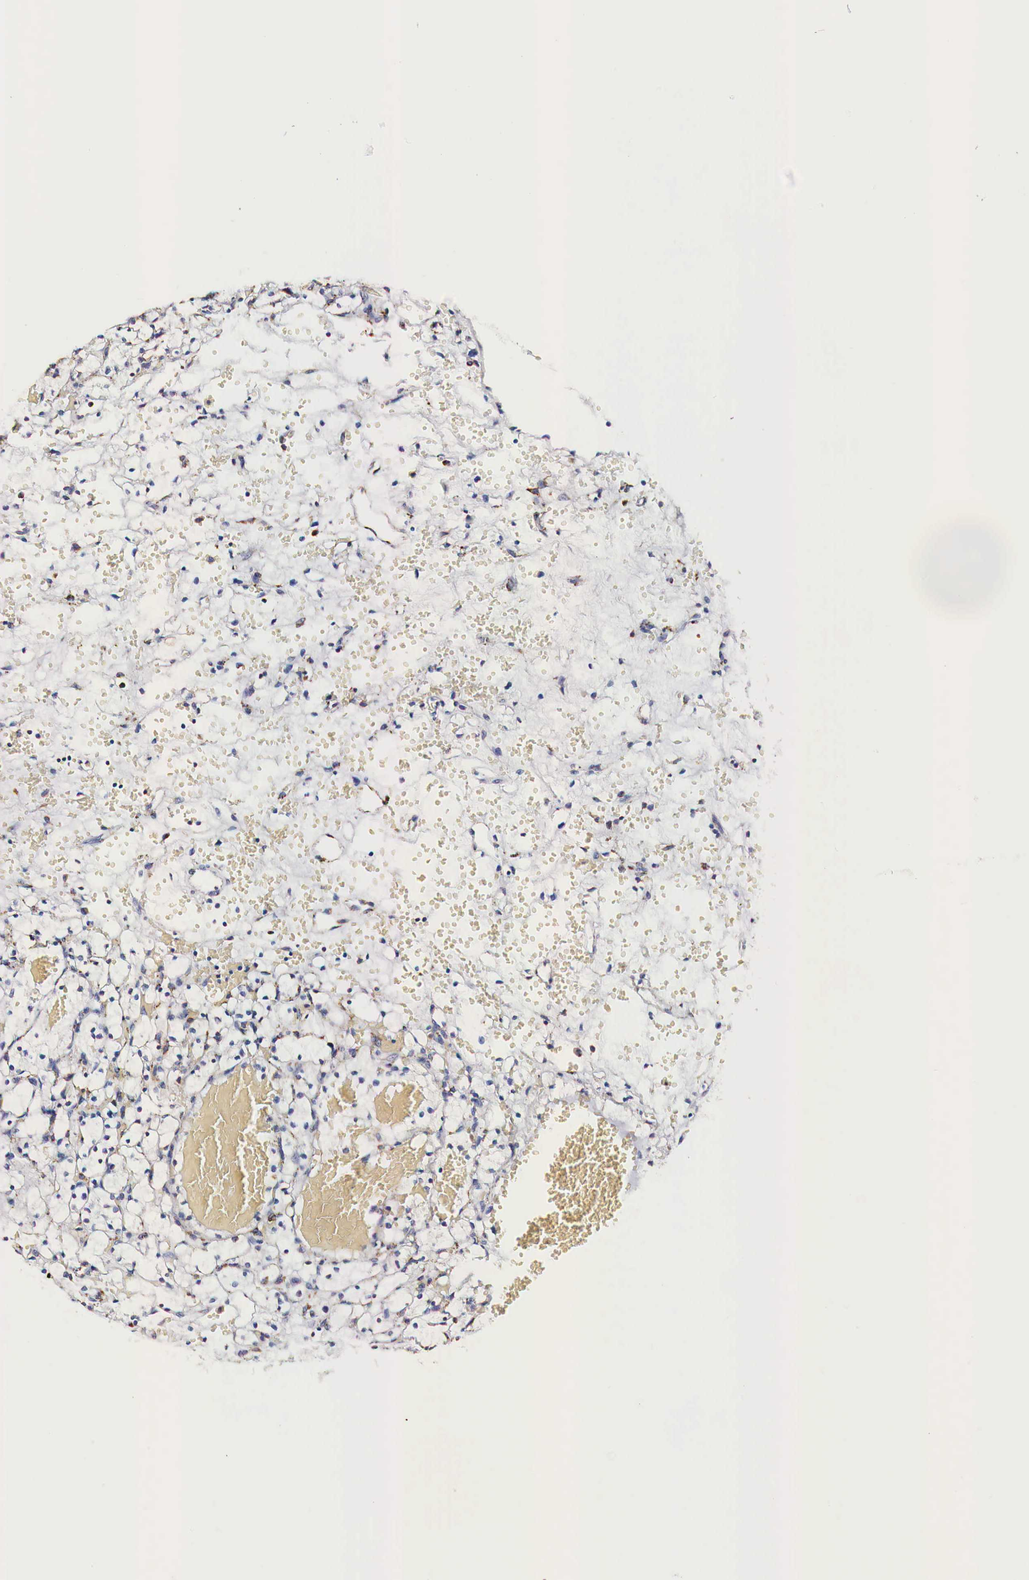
{"staining": {"intensity": "negative", "quantity": "none", "location": "none"}, "tissue": "renal cancer", "cell_type": "Tumor cells", "image_type": "cancer", "snomed": [{"axis": "morphology", "description": "Adenocarcinoma, NOS"}, {"axis": "topography", "description": "Kidney"}], "caption": "Tumor cells are negative for protein expression in human renal cancer.", "gene": "CKAP4", "patient": {"sex": "female", "age": 60}}